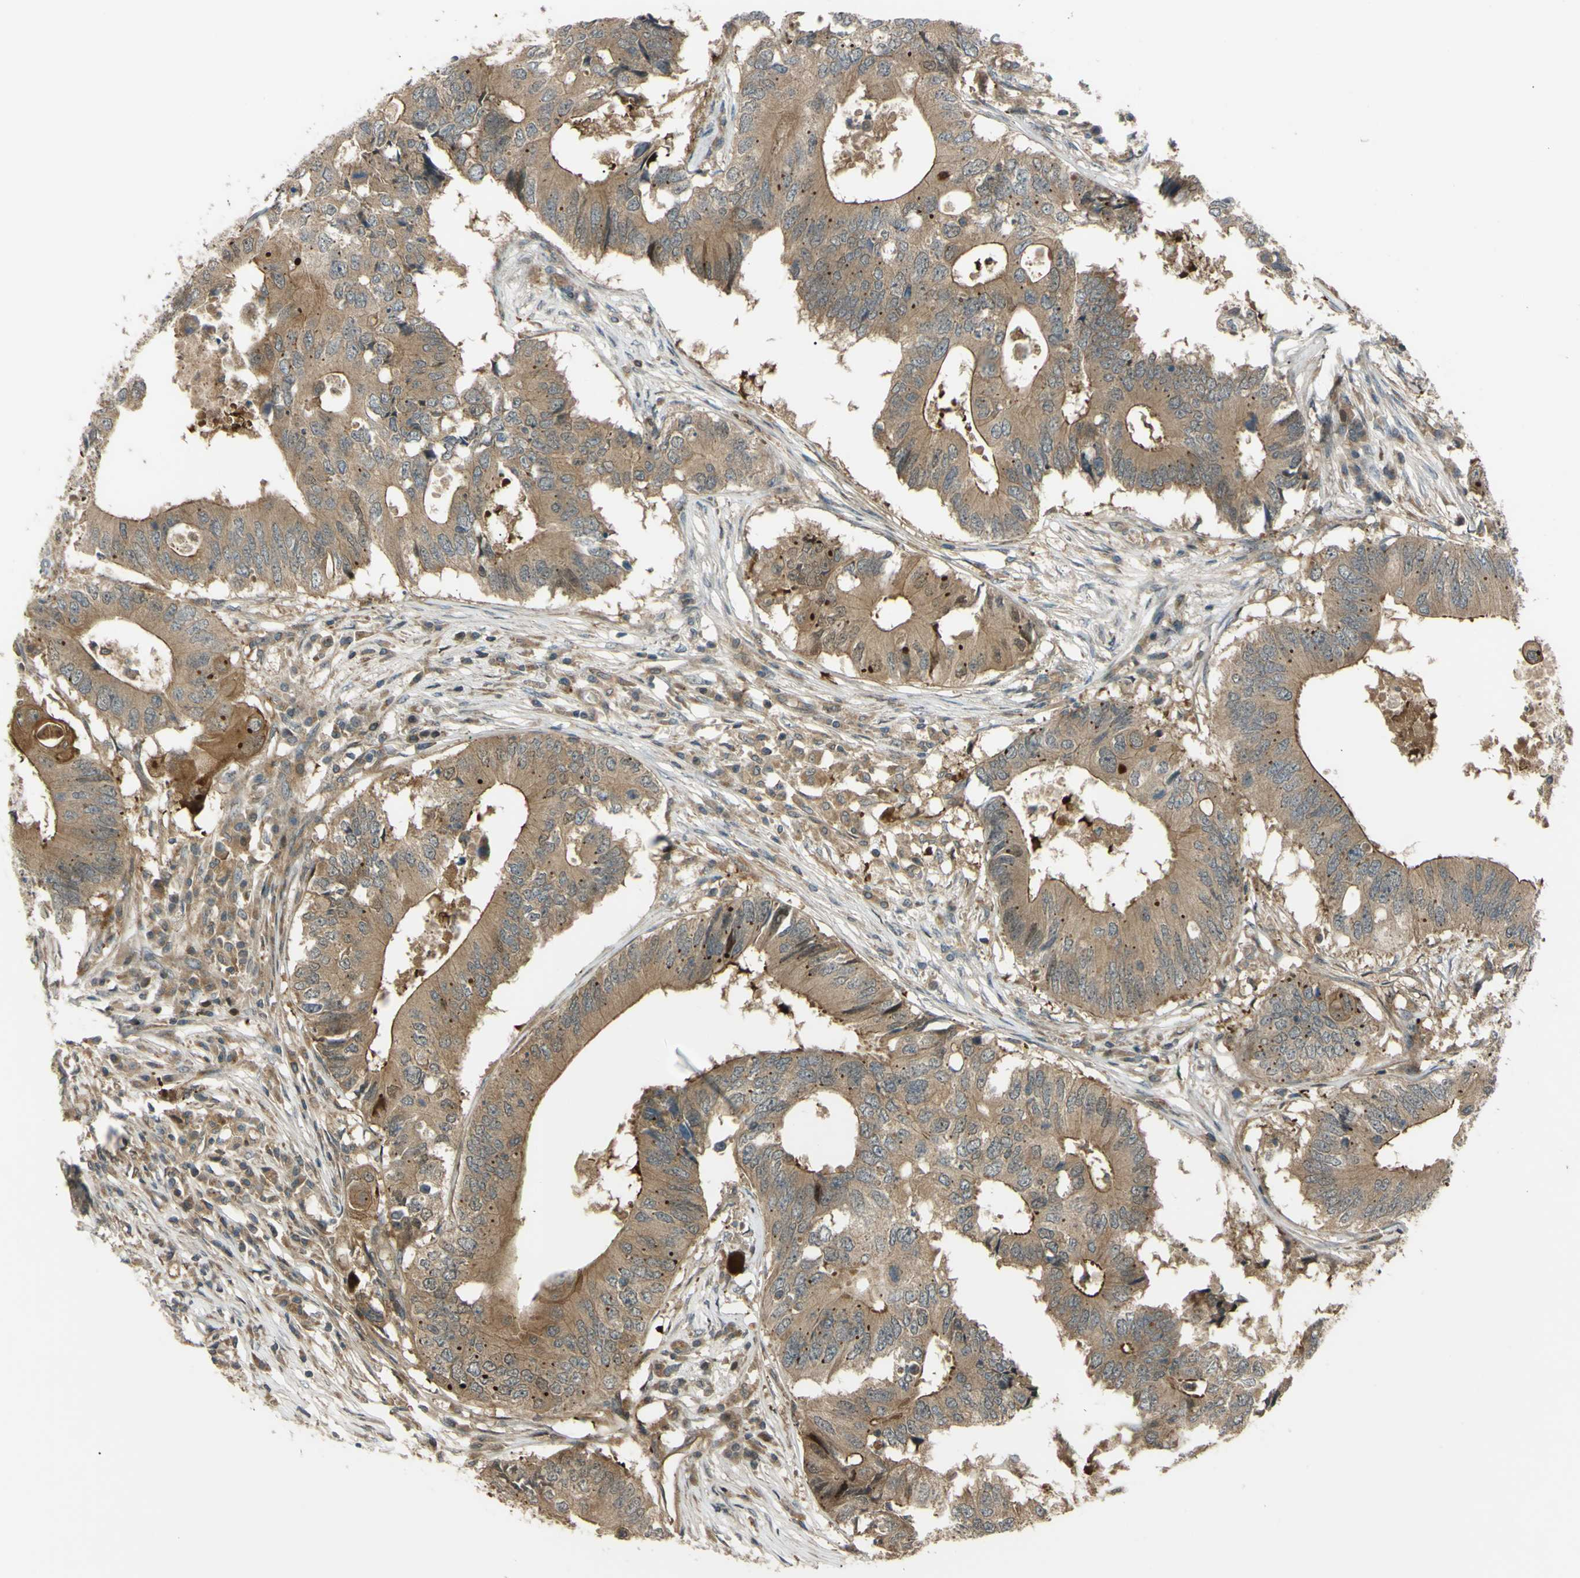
{"staining": {"intensity": "moderate", "quantity": ">75%", "location": "cytoplasmic/membranous"}, "tissue": "colorectal cancer", "cell_type": "Tumor cells", "image_type": "cancer", "snomed": [{"axis": "morphology", "description": "Adenocarcinoma, NOS"}, {"axis": "topography", "description": "Colon"}], "caption": "The immunohistochemical stain highlights moderate cytoplasmic/membranous expression in tumor cells of colorectal adenocarcinoma tissue.", "gene": "FLII", "patient": {"sex": "male", "age": 71}}